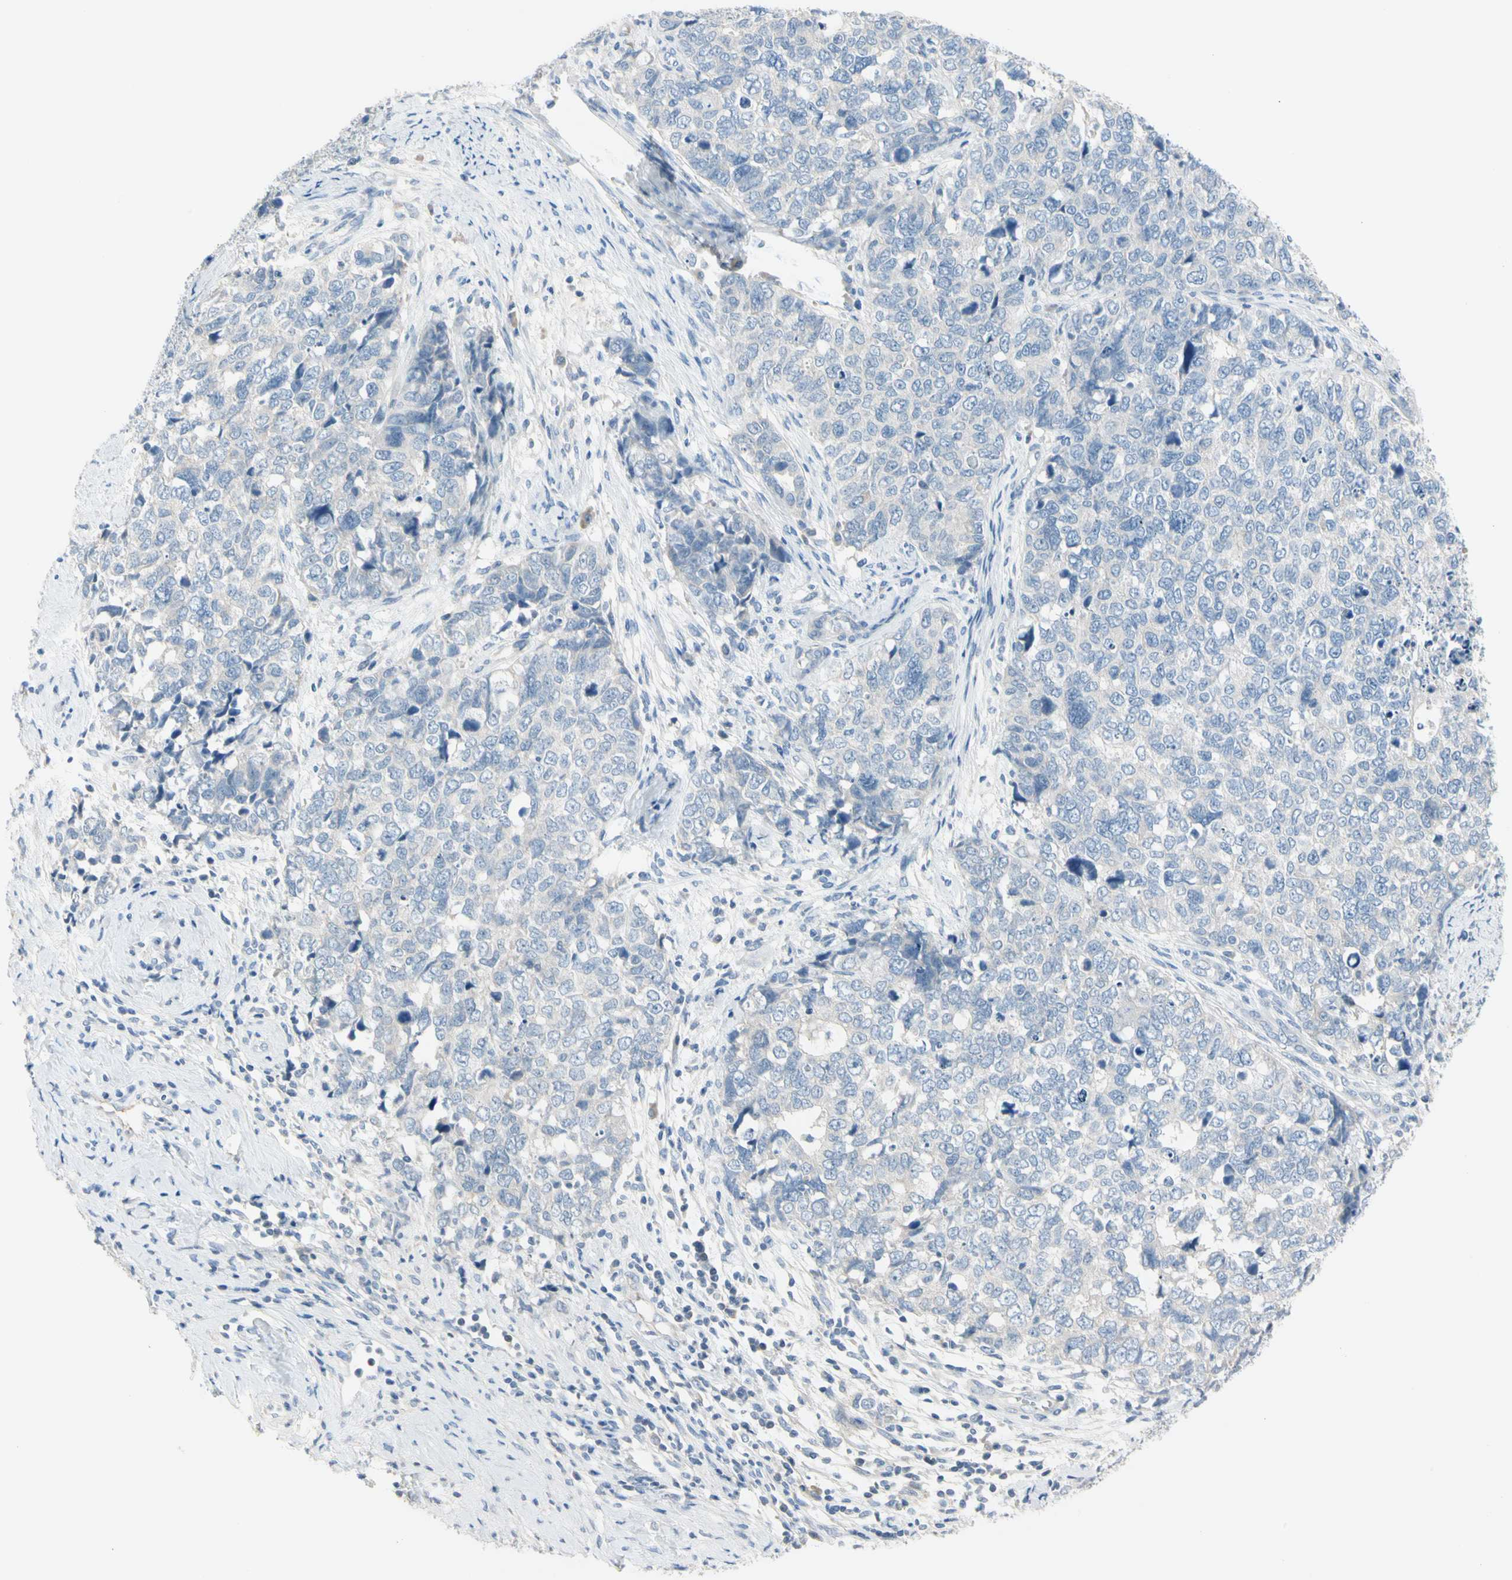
{"staining": {"intensity": "negative", "quantity": "none", "location": "none"}, "tissue": "cervical cancer", "cell_type": "Tumor cells", "image_type": "cancer", "snomed": [{"axis": "morphology", "description": "Squamous cell carcinoma, NOS"}, {"axis": "topography", "description": "Cervix"}], "caption": "Cervical squamous cell carcinoma was stained to show a protein in brown. There is no significant positivity in tumor cells.", "gene": "MARK1", "patient": {"sex": "female", "age": 63}}